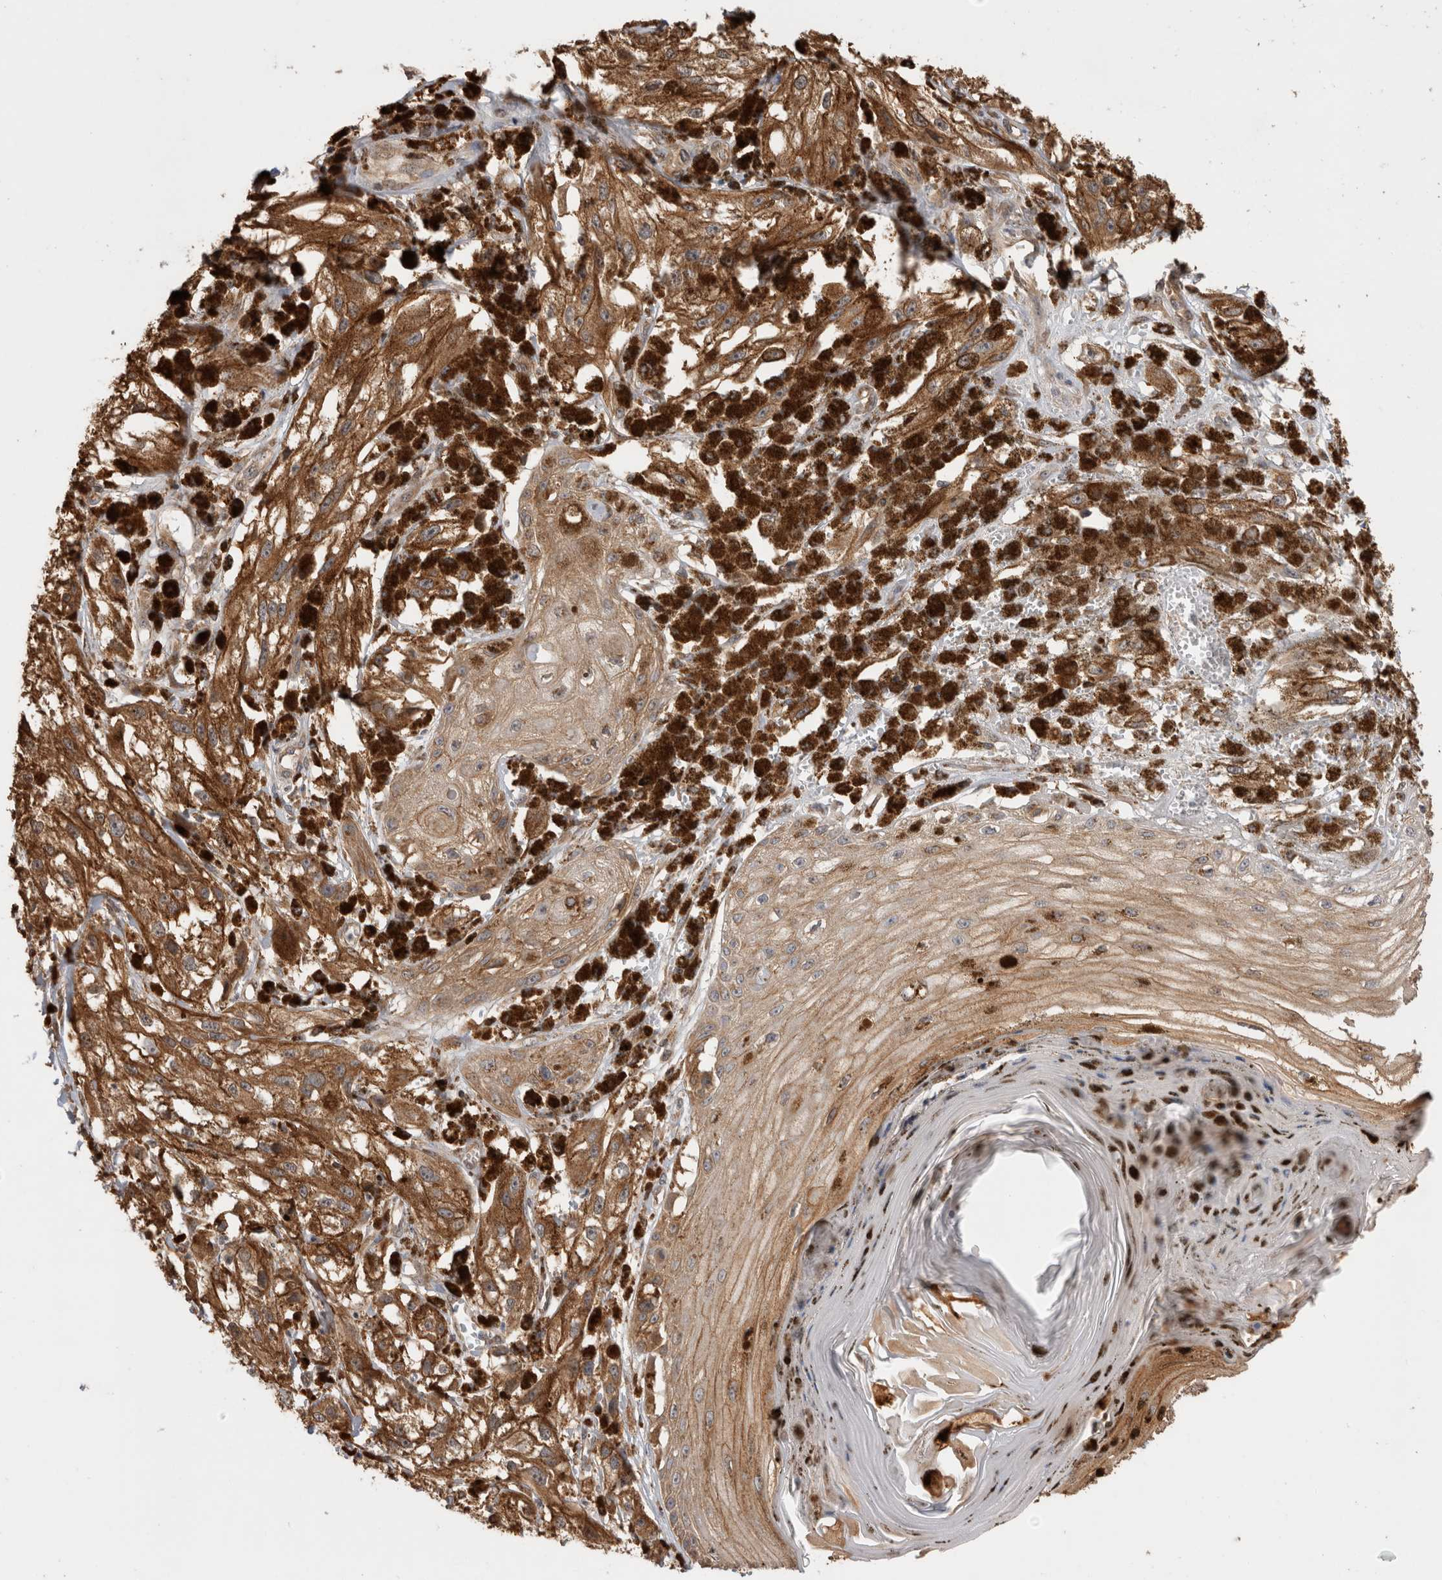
{"staining": {"intensity": "moderate", "quantity": ">75%", "location": "cytoplasmic/membranous"}, "tissue": "melanoma", "cell_type": "Tumor cells", "image_type": "cancer", "snomed": [{"axis": "morphology", "description": "Malignant melanoma, NOS"}, {"axis": "topography", "description": "Skin"}], "caption": "Approximately >75% of tumor cells in melanoma reveal moderate cytoplasmic/membranous protein expression as visualized by brown immunohistochemical staining.", "gene": "CLIP1", "patient": {"sex": "male", "age": 88}}